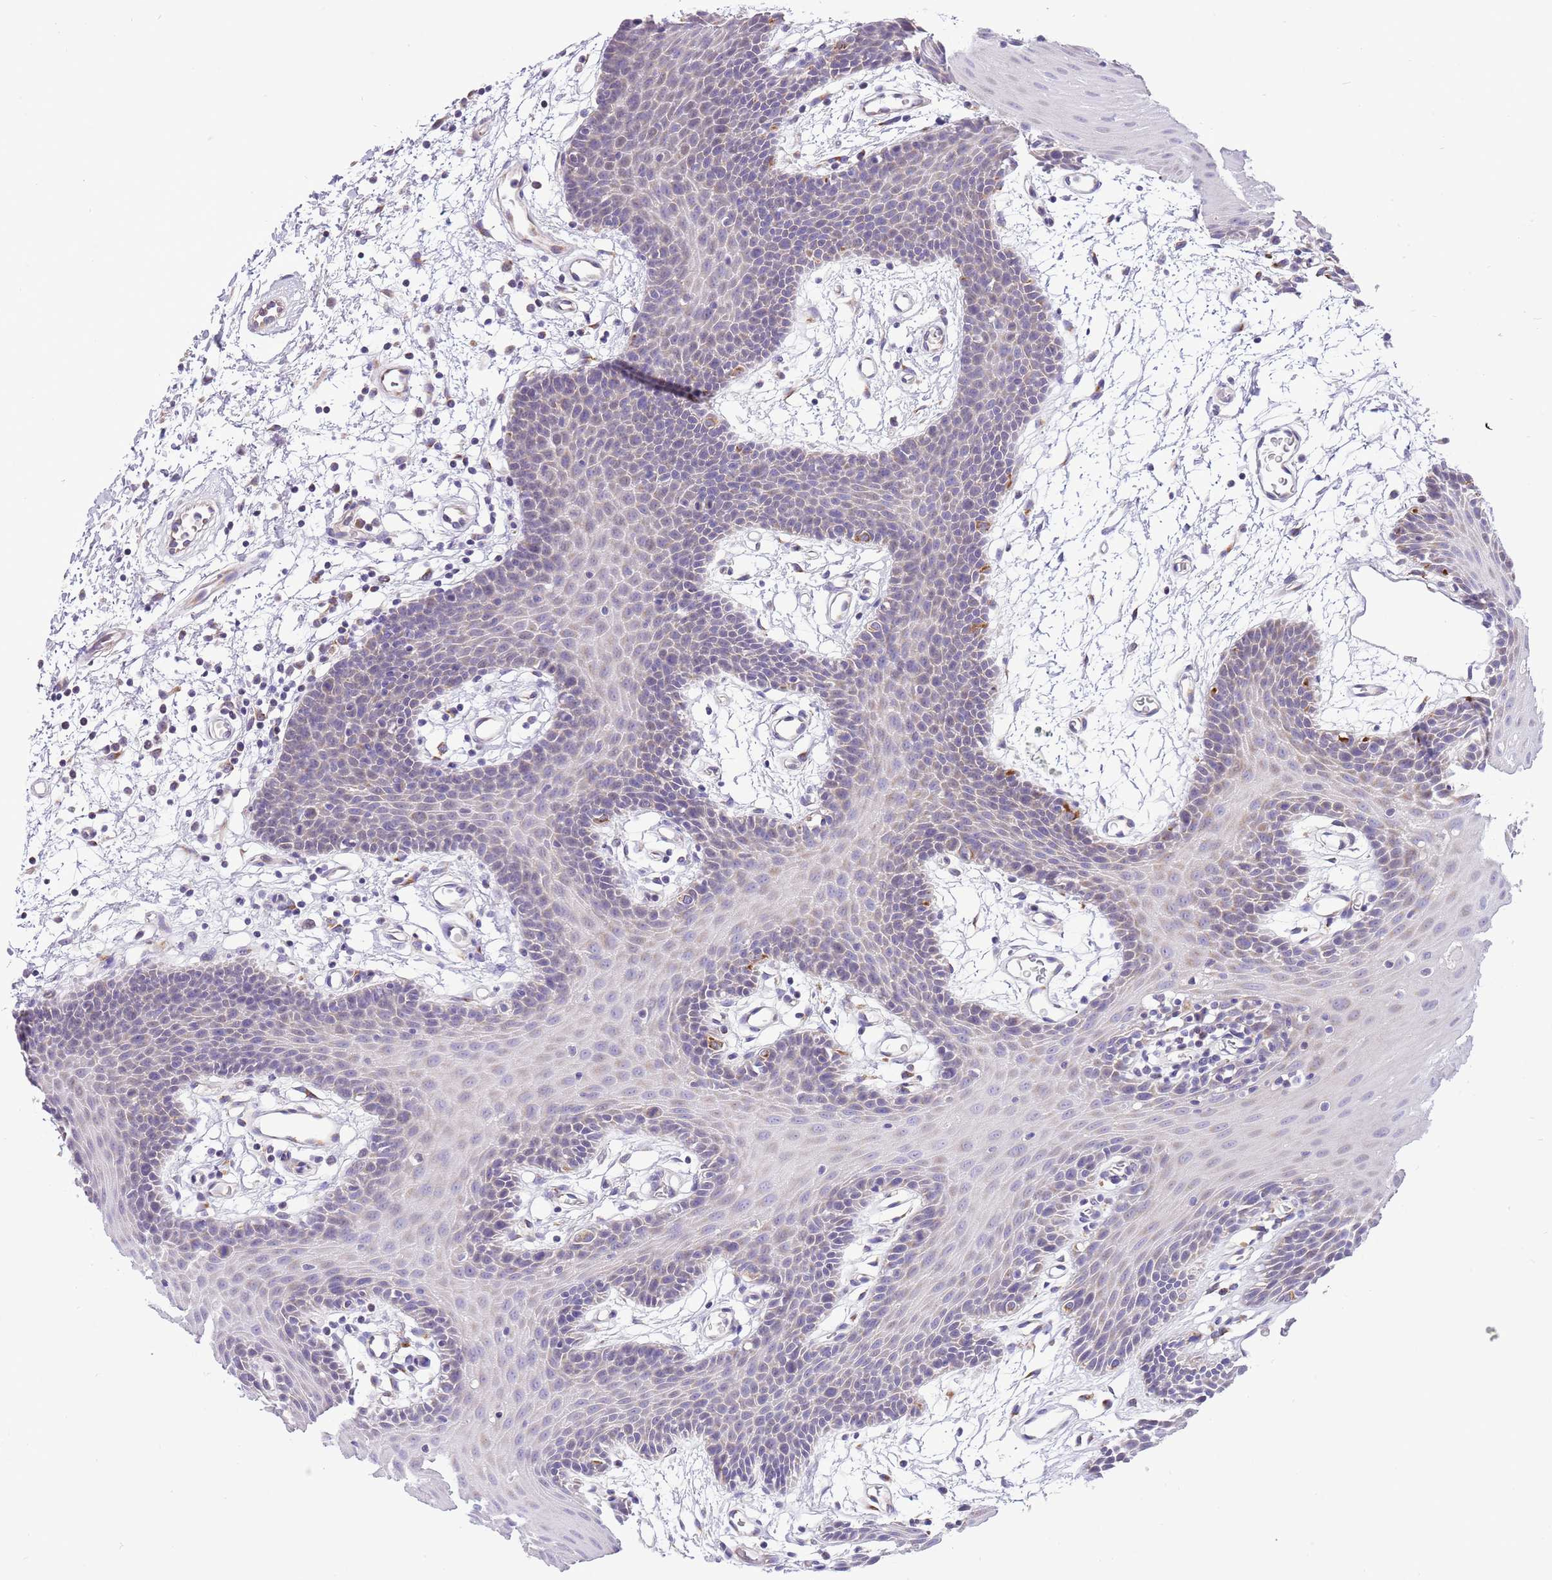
{"staining": {"intensity": "negative", "quantity": "none", "location": "none"}, "tissue": "oral mucosa", "cell_type": "Squamous epithelial cells", "image_type": "normal", "snomed": [{"axis": "morphology", "description": "Normal tissue, NOS"}, {"axis": "topography", "description": "Skeletal muscle"}, {"axis": "topography", "description": "Oral tissue"}, {"axis": "topography", "description": "Salivary gland"}, {"axis": "topography", "description": "Peripheral nerve tissue"}], "caption": "Immunohistochemistry (IHC) image of benign human oral mucosa stained for a protein (brown), which demonstrates no staining in squamous epithelial cells. (DAB IHC, high magnification).", "gene": "COX17", "patient": {"sex": "male", "age": 54}}